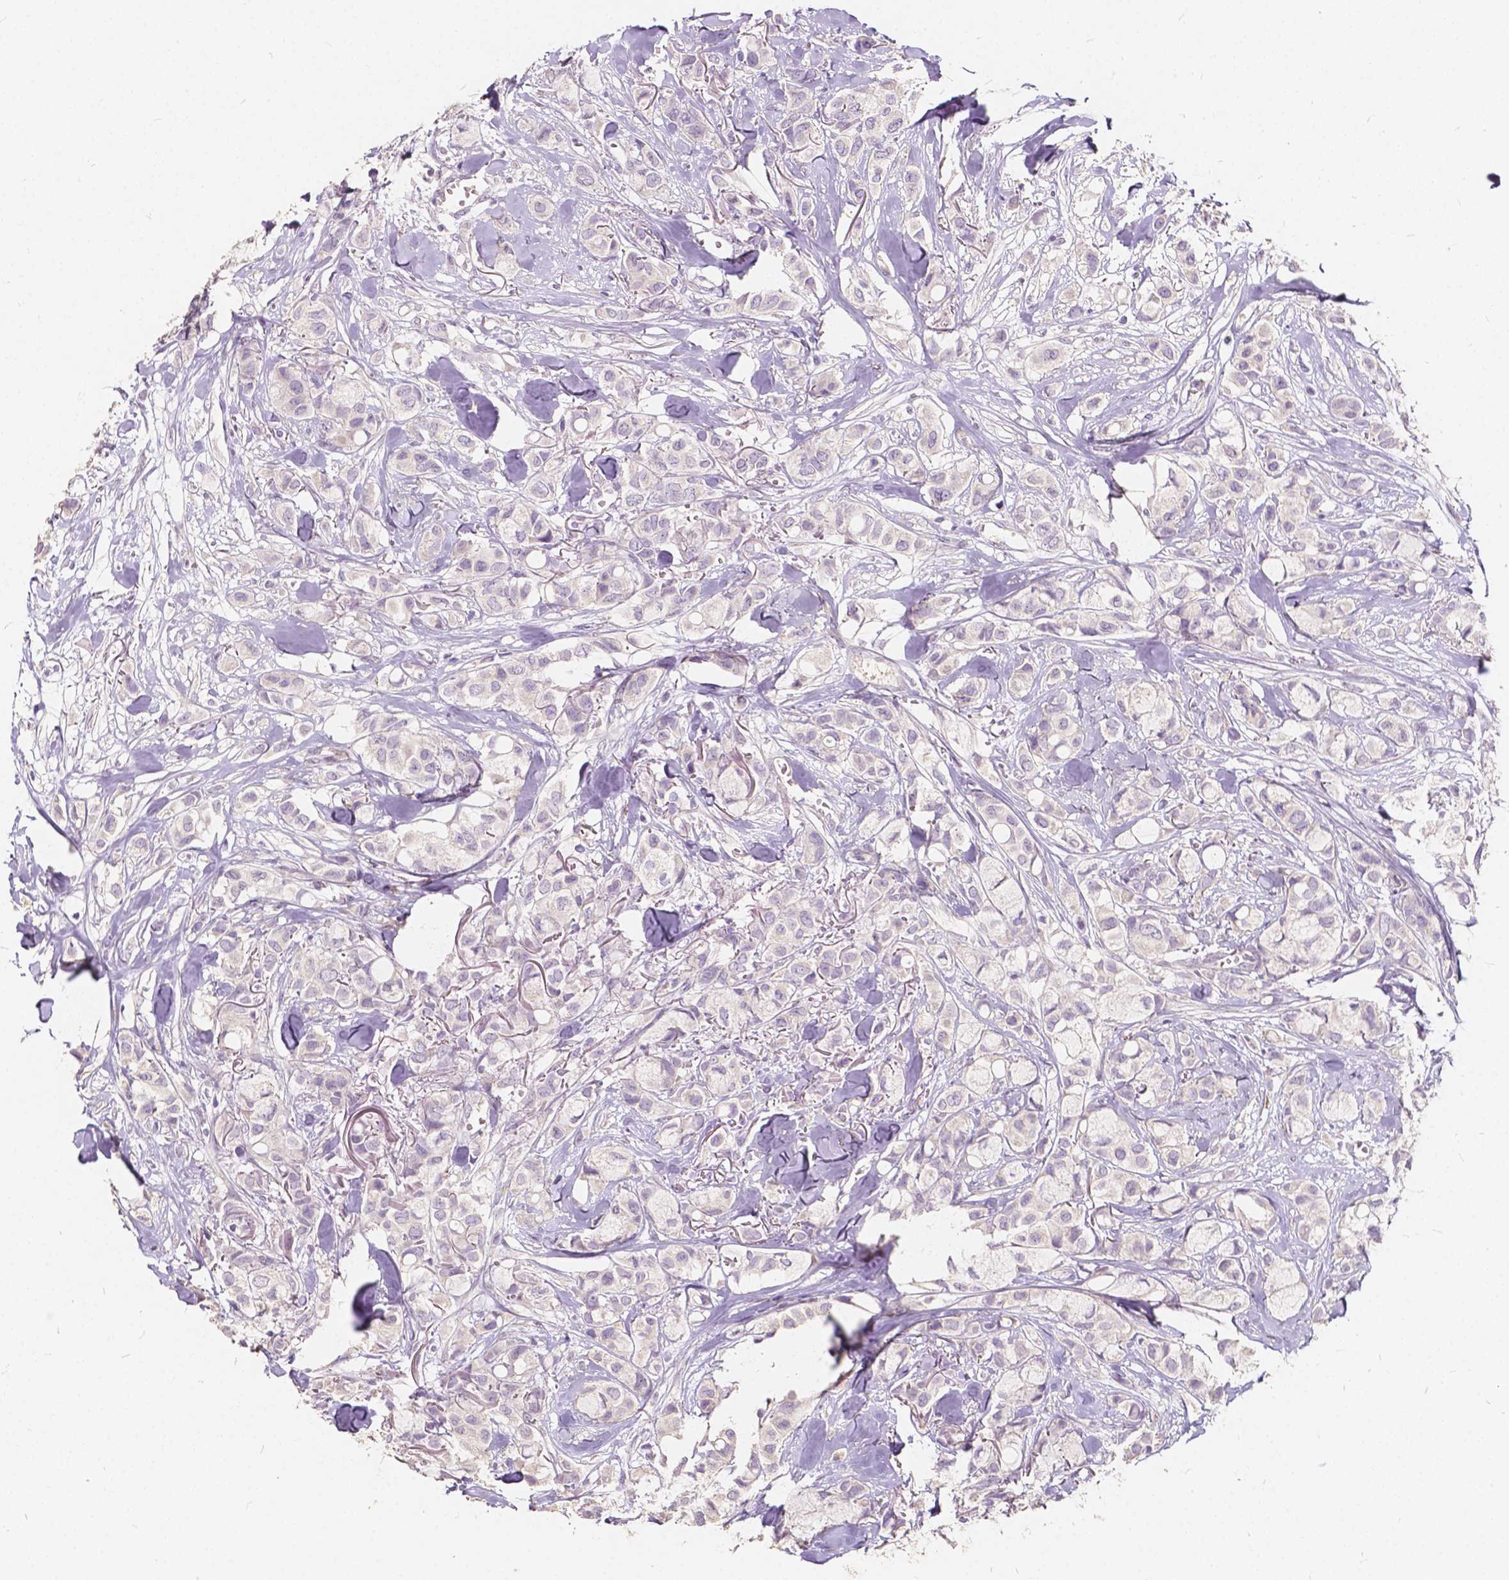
{"staining": {"intensity": "negative", "quantity": "none", "location": "none"}, "tissue": "breast cancer", "cell_type": "Tumor cells", "image_type": "cancer", "snomed": [{"axis": "morphology", "description": "Duct carcinoma"}, {"axis": "topography", "description": "Breast"}], "caption": "This histopathology image is of breast cancer (infiltrating ductal carcinoma) stained with immunohistochemistry (IHC) to label a protein in brown with the nuclei are counter-stained blue. There is no expression in tumor cells.", "gene": "SLC7A8", "patient": {"sex": "female", "age": 85}}